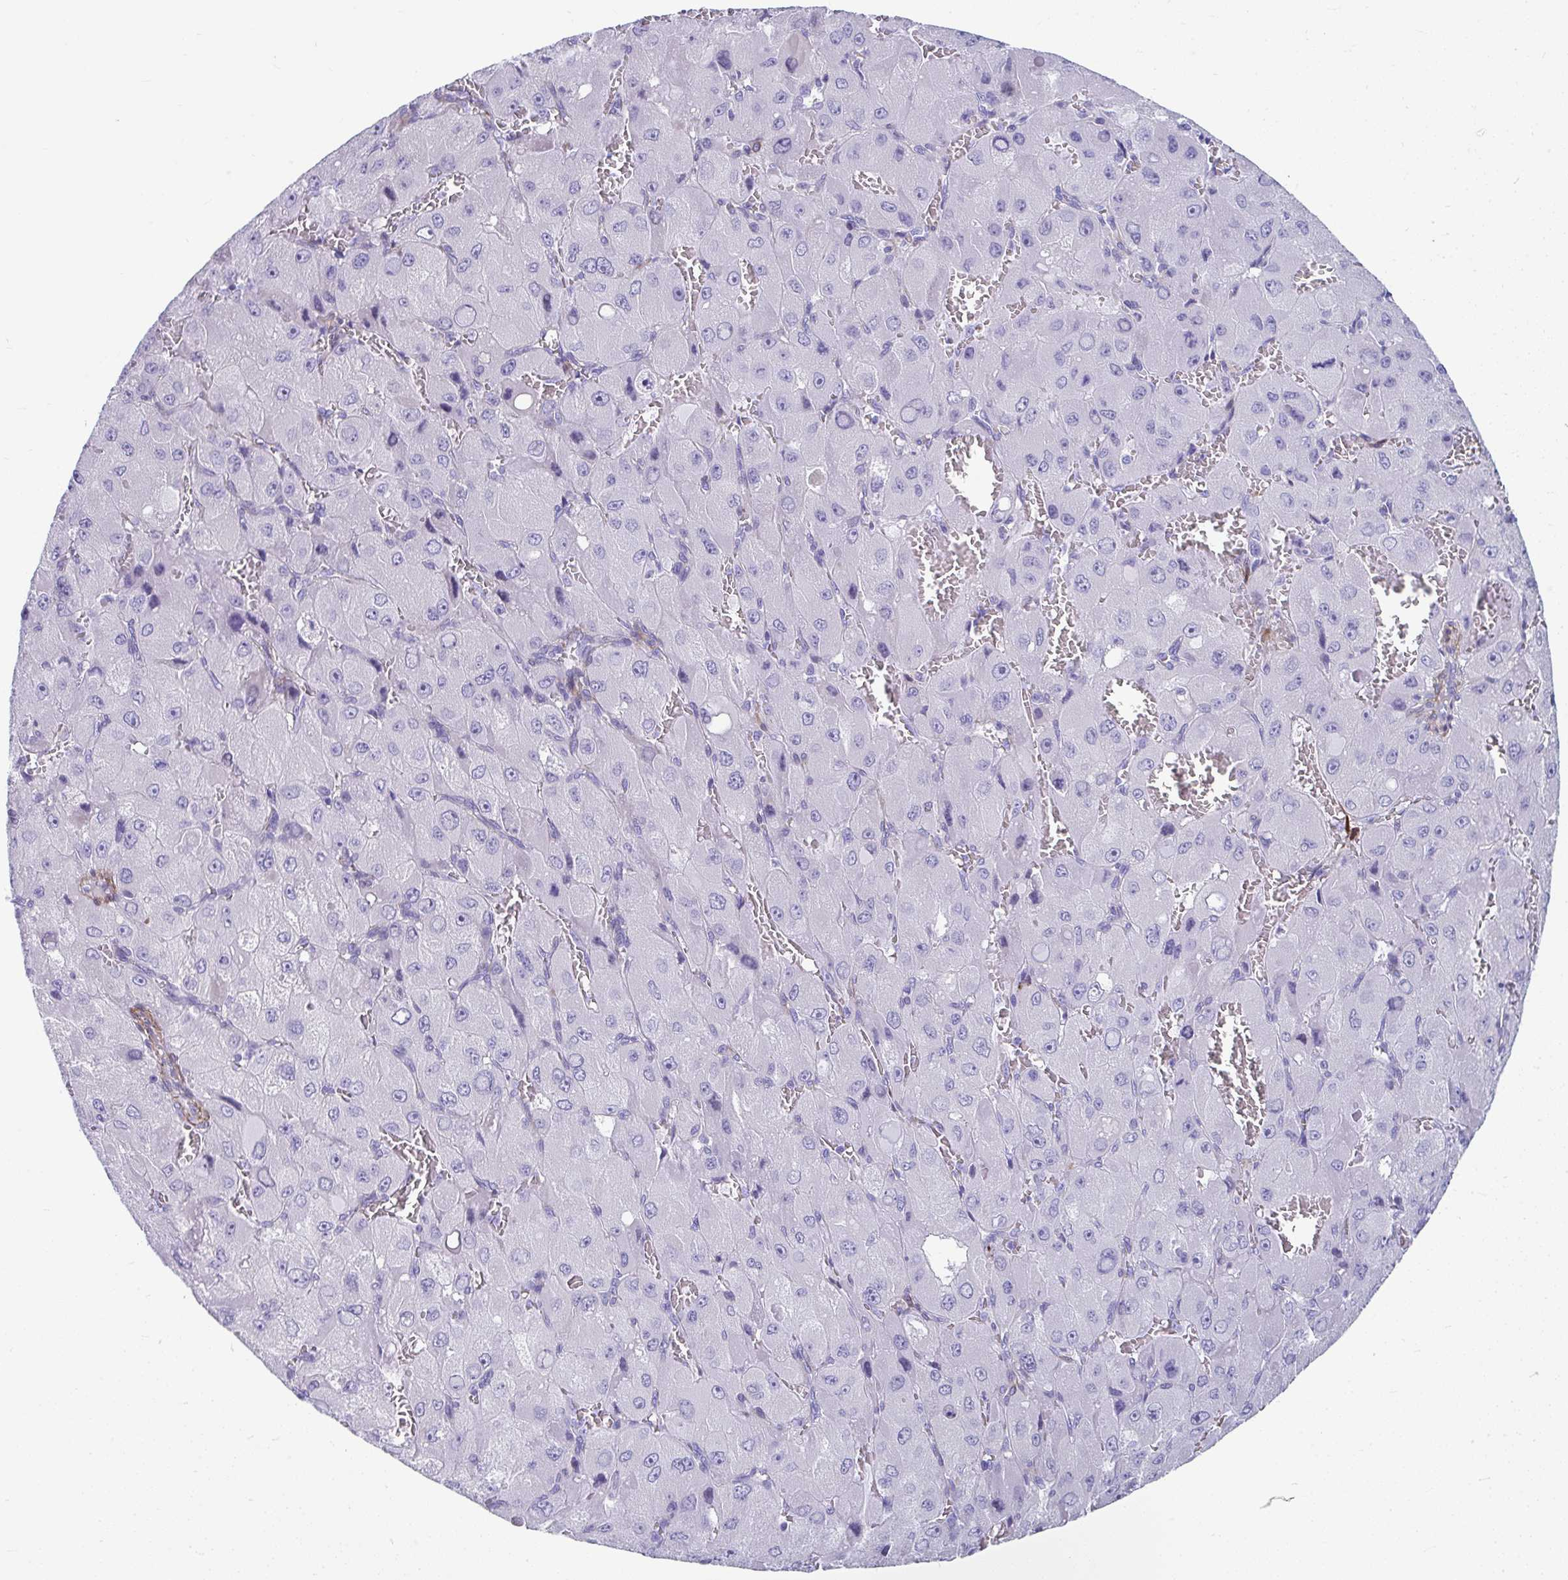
{"staining": {"intensity": "negative", "quantity": "none", "location": "none"}, "tissue": "liver cancer", "cell_type": "Tumor cells", "image_type": "cancer", "snomed": [{"axis": "morphology", "description": "Carcinoma, Hepatocellular, NOS"}, {"axis": "topography", "description": "Liver"}], "caption": "This image is of liver cancer (hepatocellular carcinoma) stained with immunohistochemistry (IHC) to label a protein in brown with the nuclei are counter-stained blue. There is no staining in tumor cells.", "gene": "GRXCR2", "patient": {"sex": "male", "age": 27}}